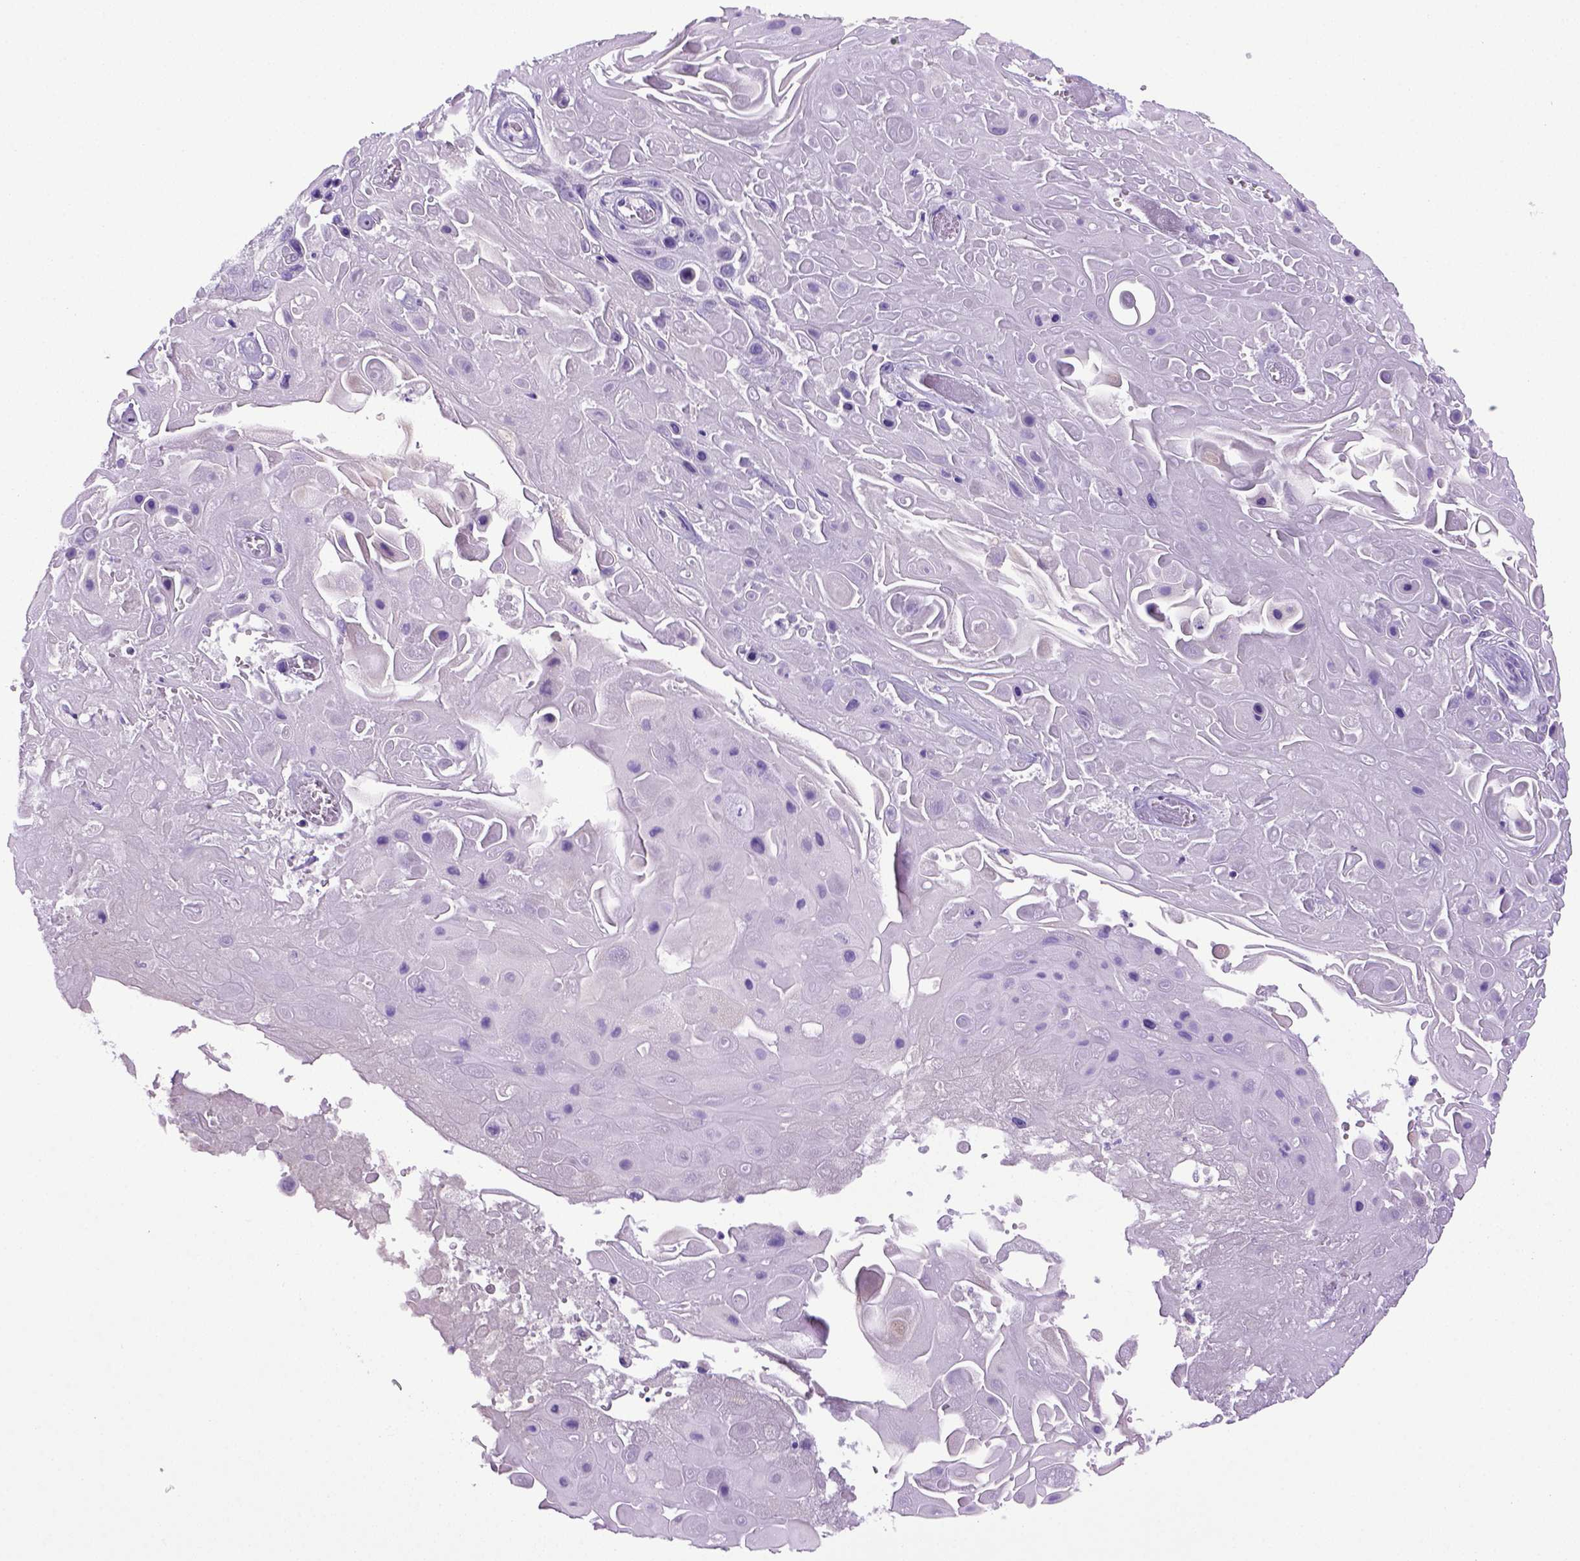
{"staining": {"intensity": "negative", "quantity": "none", "location": "none"}, "tissue": "skin cancer", "cell_type": "Tumor cells", "image_type": "cancer", "snomed": [{"axis": "morphology", "description": "Squamous cell carcinoma, NOS"}, {"axis": "topography", "description": "Skin"}], "caption": "Immunohistochemical staining of skin squamous cell carcinoma displays no significant expression in tumor cells.", "gene": "ITIH4", "patient": {"sex": "male", "age": 82}}